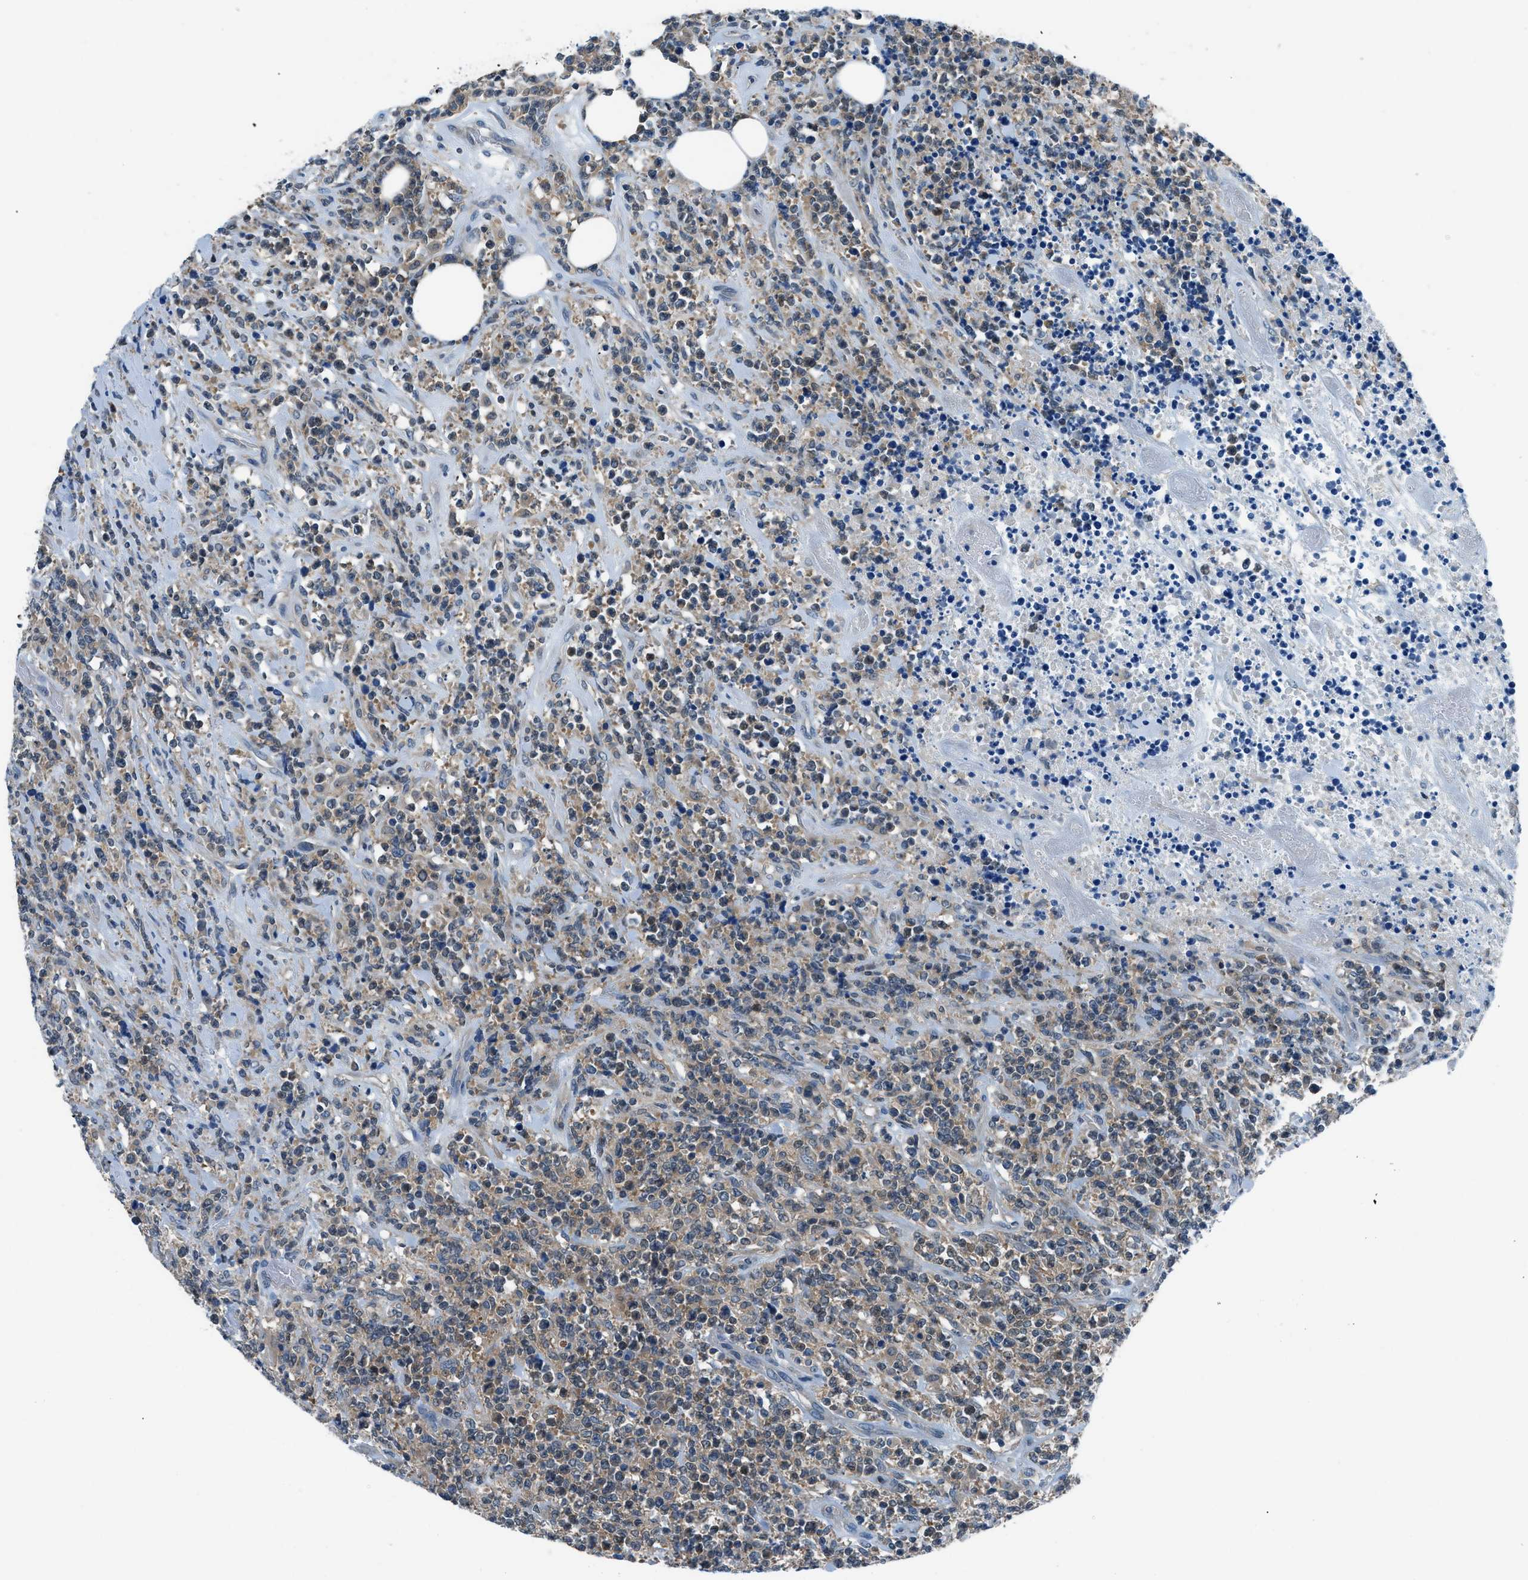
{"staining": {"intensity": "moderate", "quantity": ">75%", "location": "cytoplasmic/membranous"}, "tissue": "lymphoma", "cell_type": "Tumor cells", "image_type": "cancer", "snomed": [{"axis": "morphology", "description": "Malignant lymphoma, non-Hodgkin's type, High grade"}, {"axis": "topography", "description": "Soft tissue"}], "caption": "Immunohistochemistry of human high-grade malignant lymphoma, non-Hodgkin's type demonstrates medium levels of moderate cytoplasmic/membranous positivity in about >75% of tumor cells. (IHC, brightfield microscopy, high magnification).", "gene": "ACP1", "patient": {"sex": "male", "age": 18}}